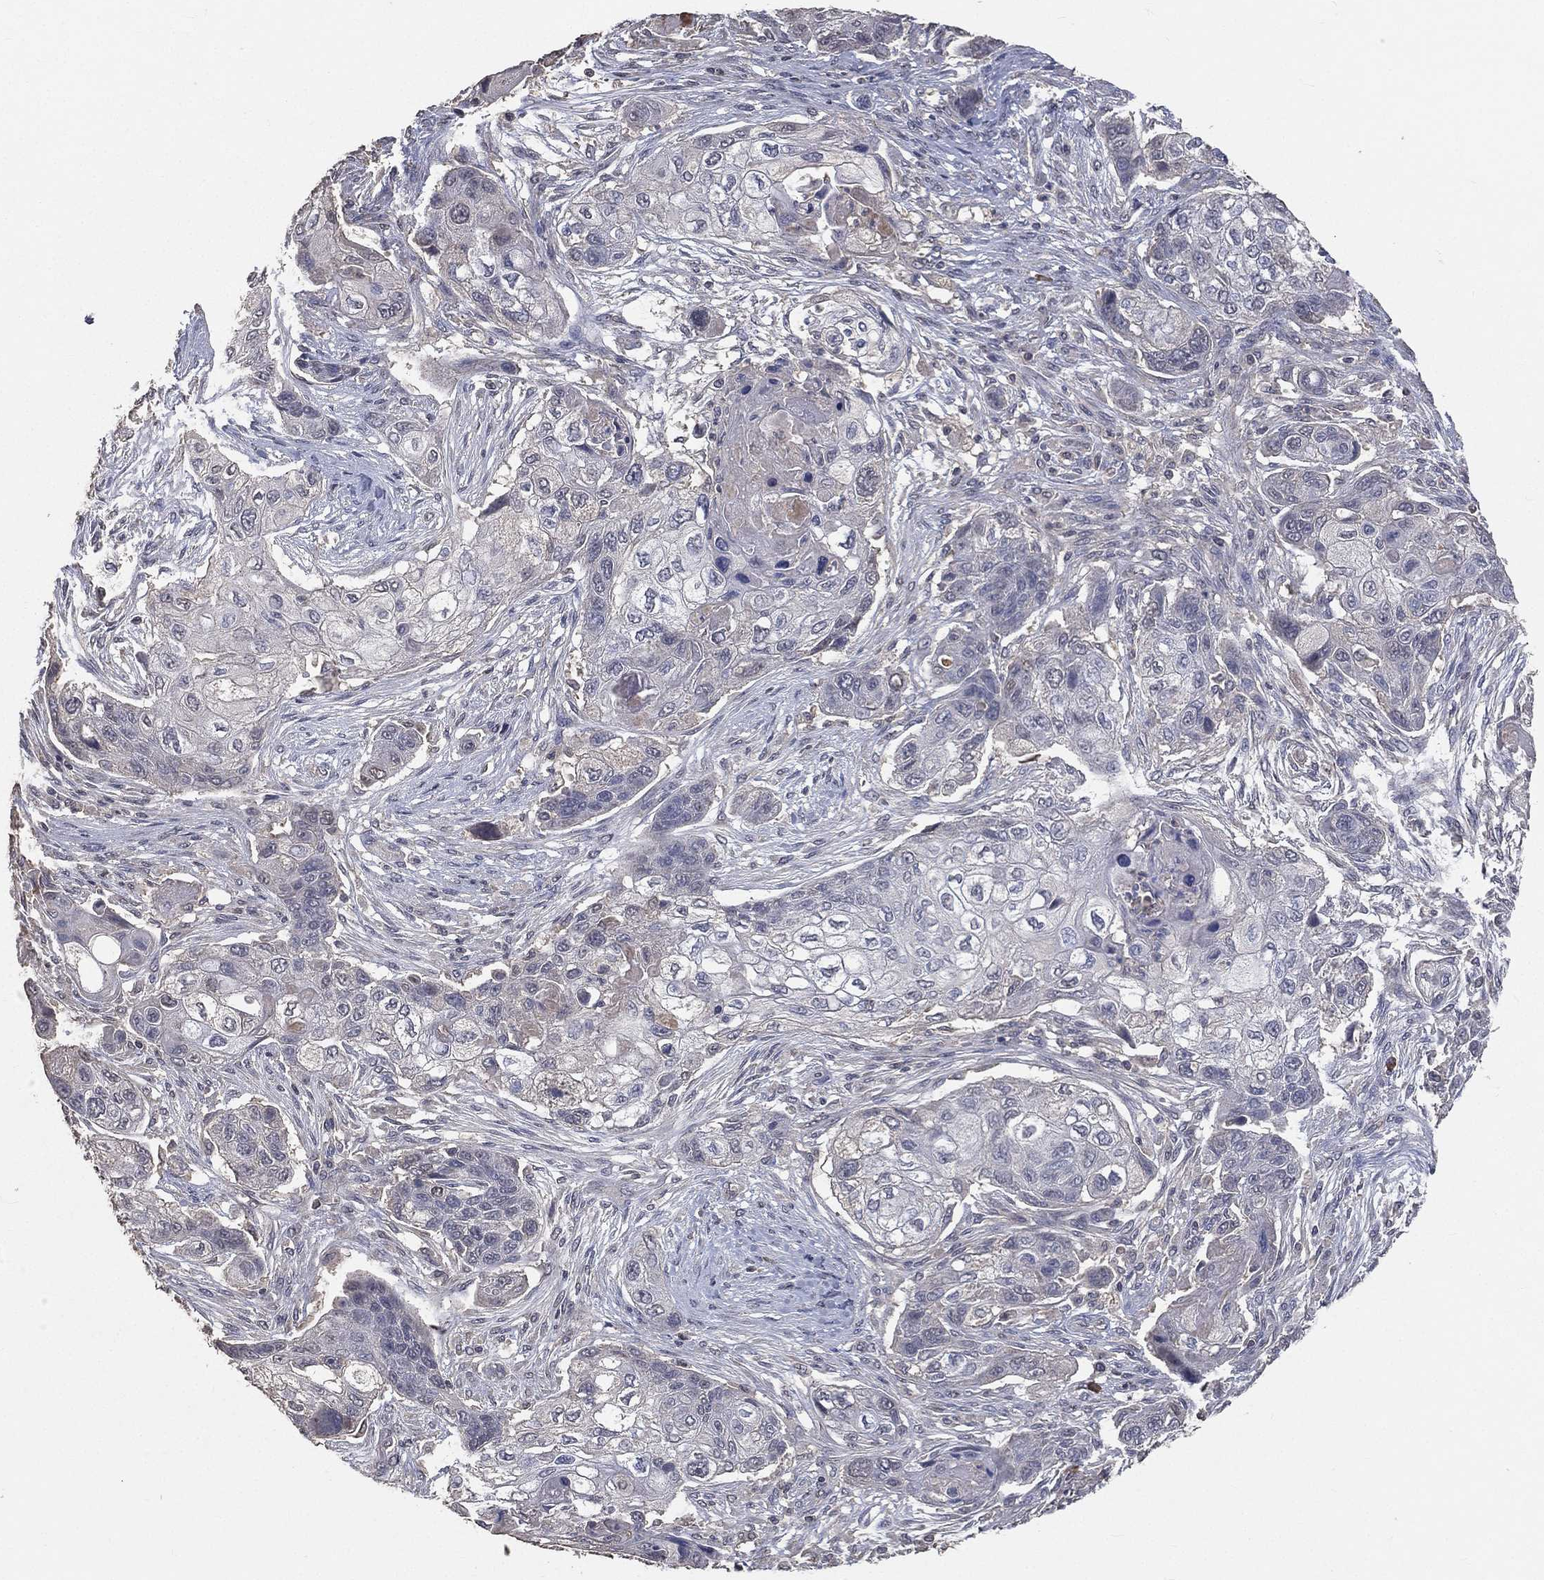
{"staining": {"intensity": "negative", "quantity": "none", "location": "none"}, "tissue": "lung cancer", "cell_type": "Tumor cells", "image_type": "cancer", "snomed": [{"axis": "morphology", "description": "Squamous cell carcinoma, NOS"}, {"axis": "topography", "description": "Lung"}], "caption": "Protein analysis of lung squamous cell carcinoma reveals no significant expression in tumor cells.", "gene": "SNAP25", "patient": {"sex": "male", "age": 69}}